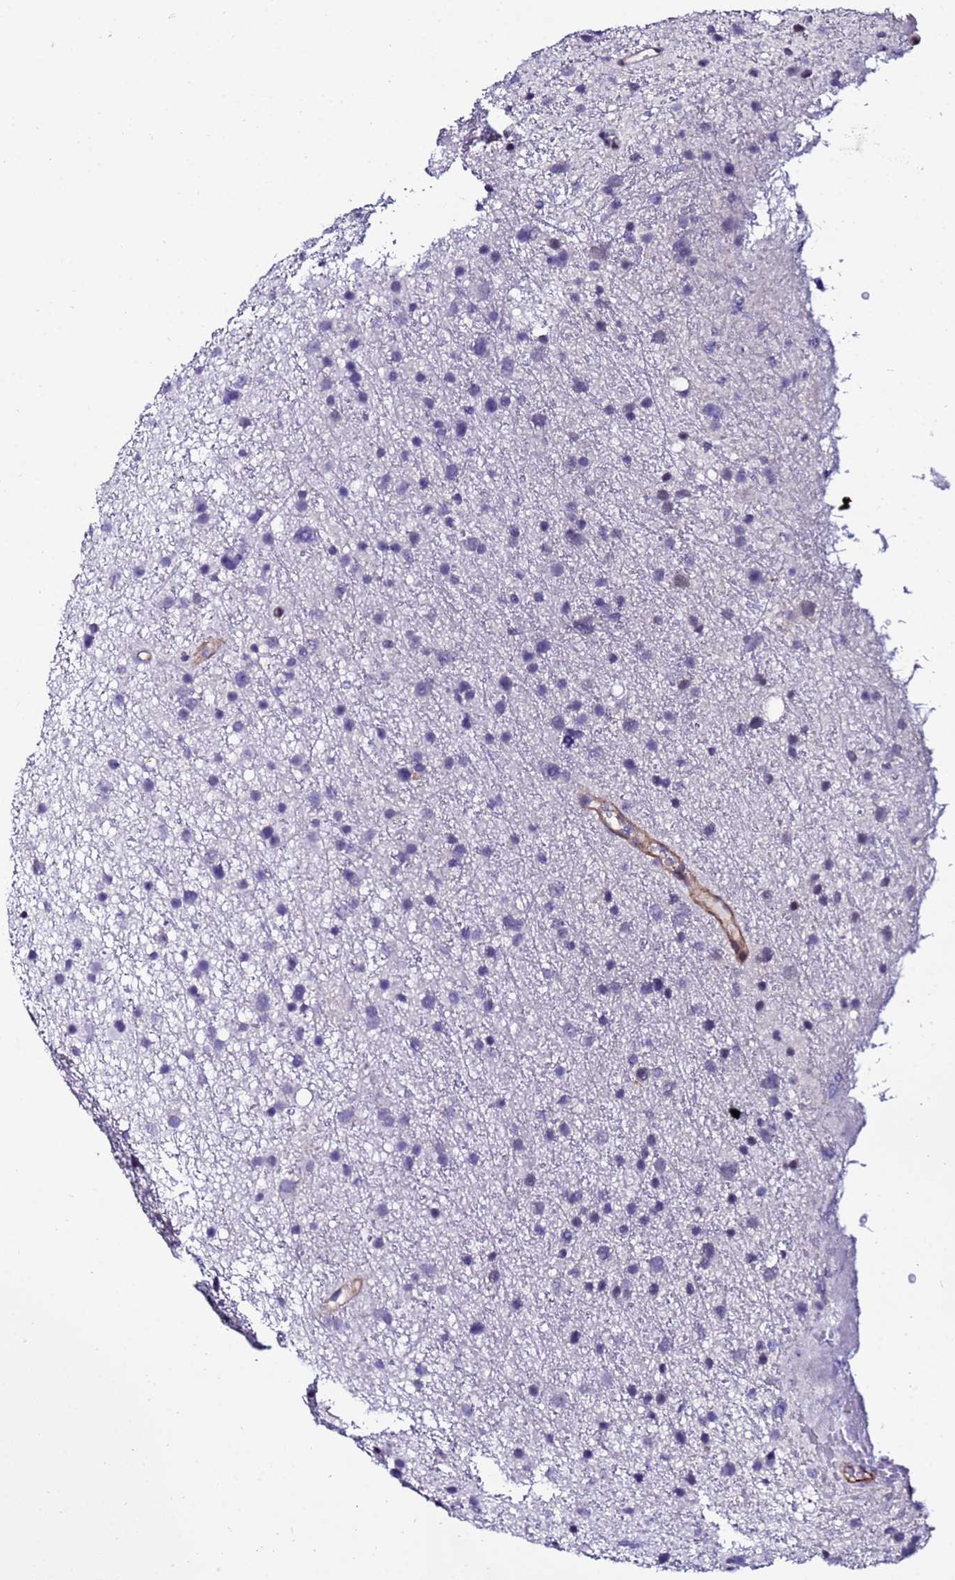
{"staining": {"intensity": "negative", "quantity": "none", "location": "none"}, "tissue": "glioma", "cell_type": "Tumor cells", "image_type": "cancer", "snomed": [{"axis": "morphology", "description": "Glioma, malignant, Low grade"}, {"axis": "topography", "description": "Cerebral cortex"}], "caption": "Tumor cells are negative for brown protein staining in malignant low-grade glioma. The staining is performed using DAB brown chromogen with nuclei counter-stained in using hematoxylin.", "gene": "DEFB104A", "patient": {"sex": "female", "age": 39}}